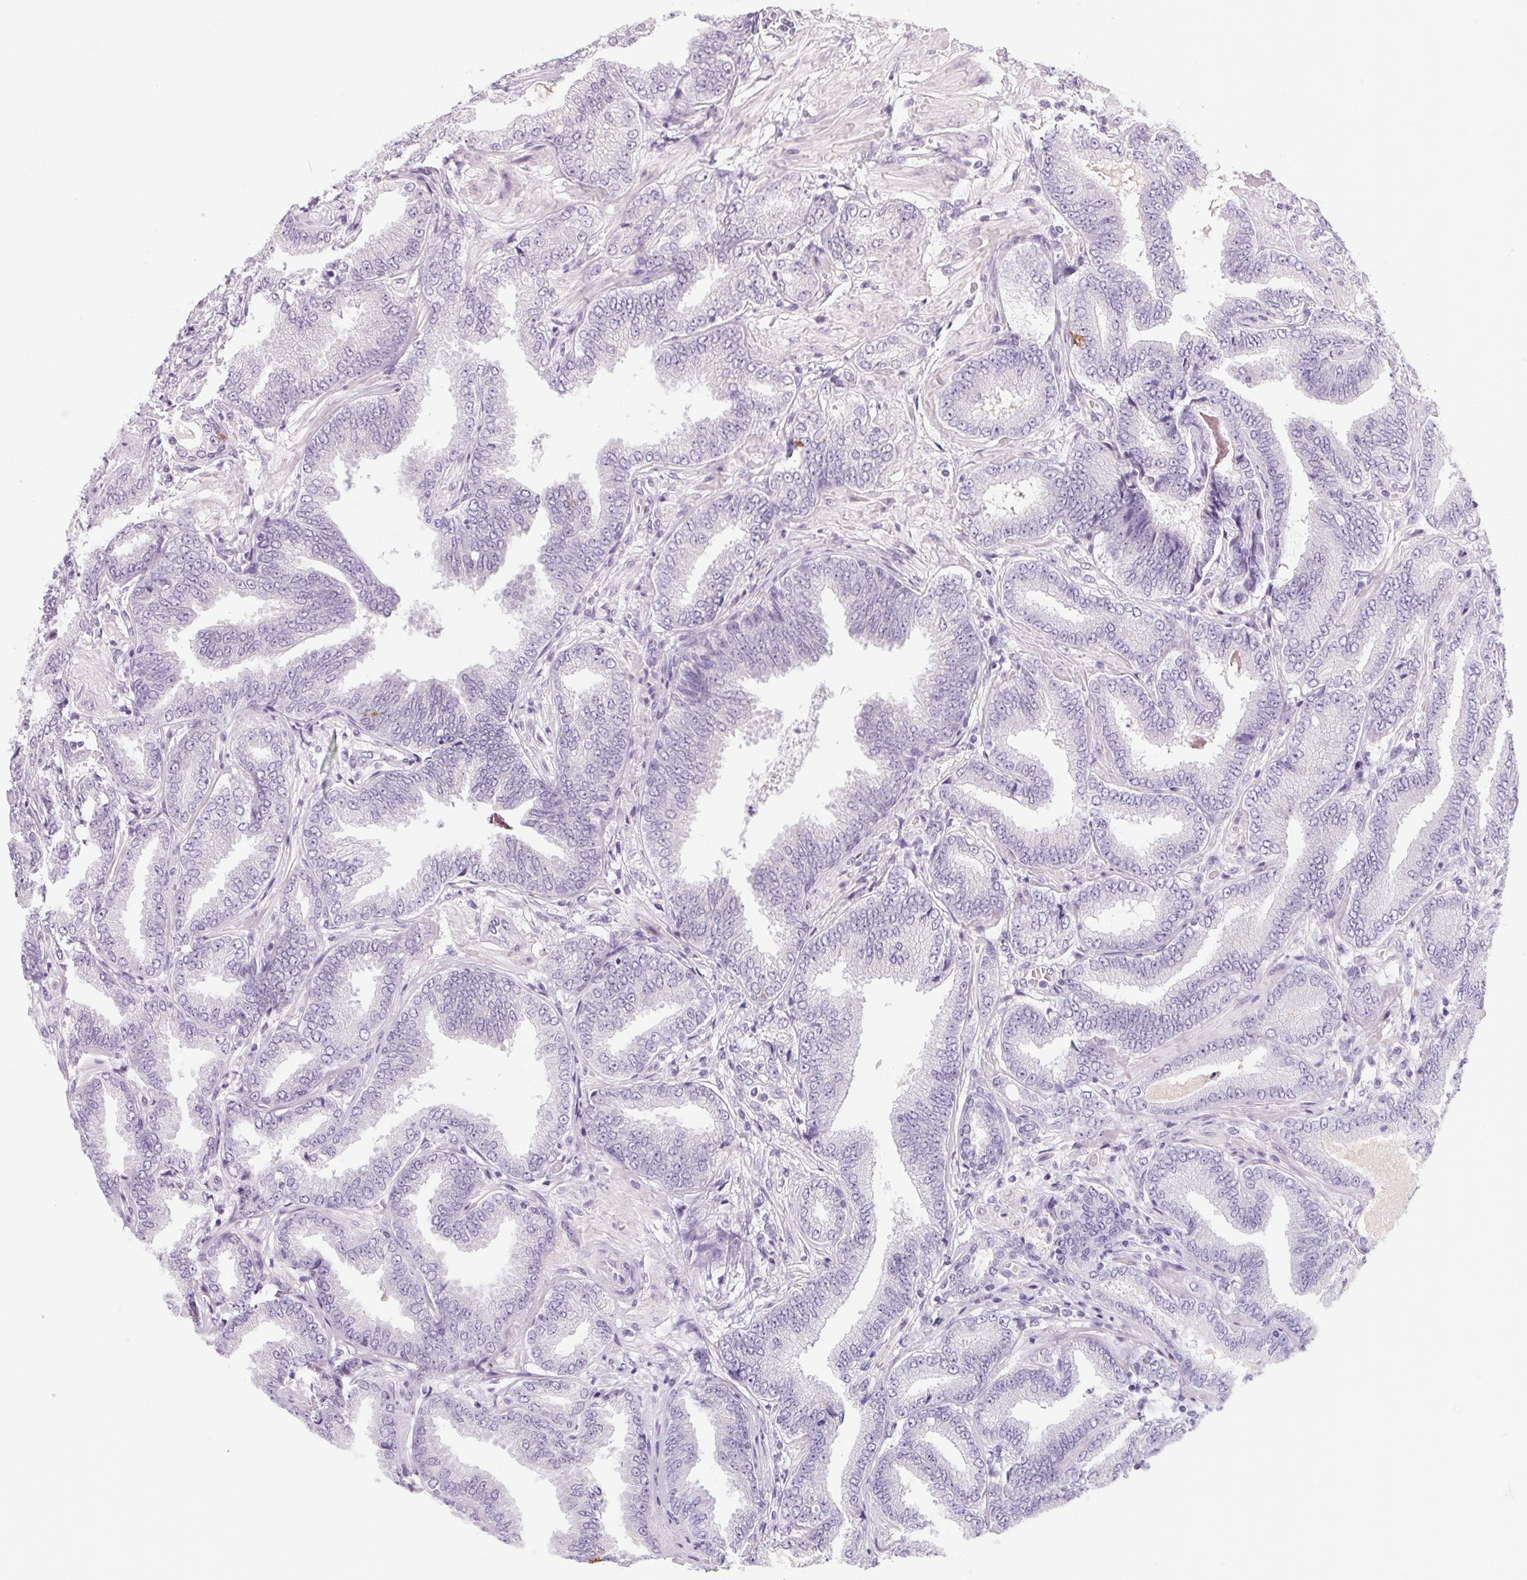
{"staining": {"intensity": "negative", "quantity": "none", "location": "none"}, "tissue": "prostate cancer", "cell_type": "Tumor cells", "image_type": "cancer", "snomed": [{"axis": "morphology", "description": "Adenocarcinoma, Low grade"}, {"axis": "topography", "description": "Prostate"}], "caption": "Micrograph shows no significant protein staining in tumor cells of adenocarcinoma (low-grade) (prostate).", "gene": "RPTN", "patient": {"sex": "male", "age": 55}}